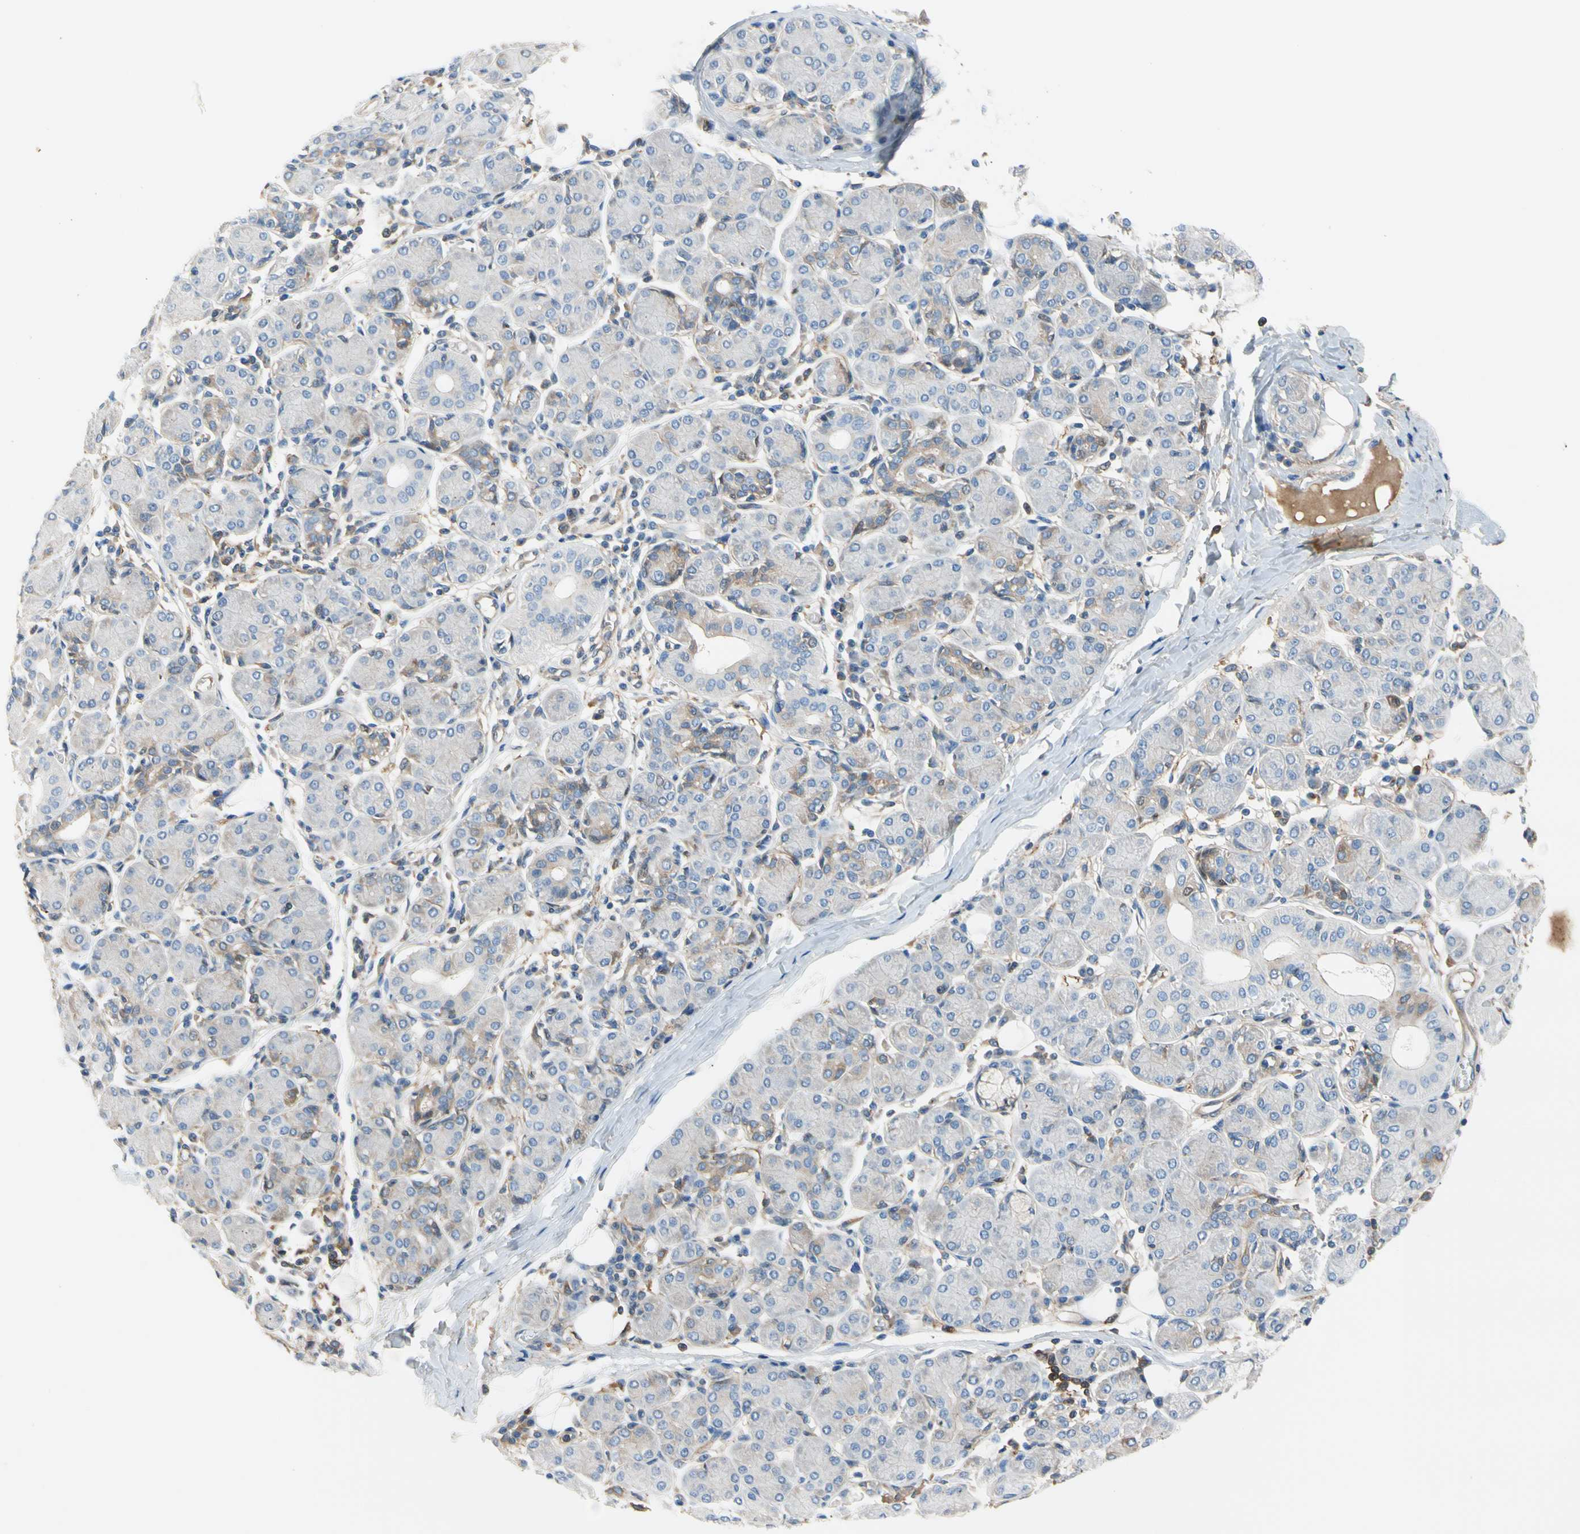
{"staining": {"intensity": "moderate", "quantity": "<25%", "location": "cytoplasmic/membranous"}, "tissue": "salivary gland", "cell_type": "Glandular cells", "image_type": "normal", "snomed": [{"axis": "morphology", "description": "Normal tissue, NOS"}, {"axis": "morphology", "description": "Inflammation, NOS"}, {"axis": "topography", "description": "Lymph node"}, {"axis": "topography", "description": "Salivary gland"}], "caption": "Glandular cells demonstrate moderate cytoplasmic/membranous positivity in about <25% of cells in benign salivary gland. (IHC, brightfield microscopy, high magnification).", "gene": "ENTREP3", "patient": {"sex": "male", "age": 3}}